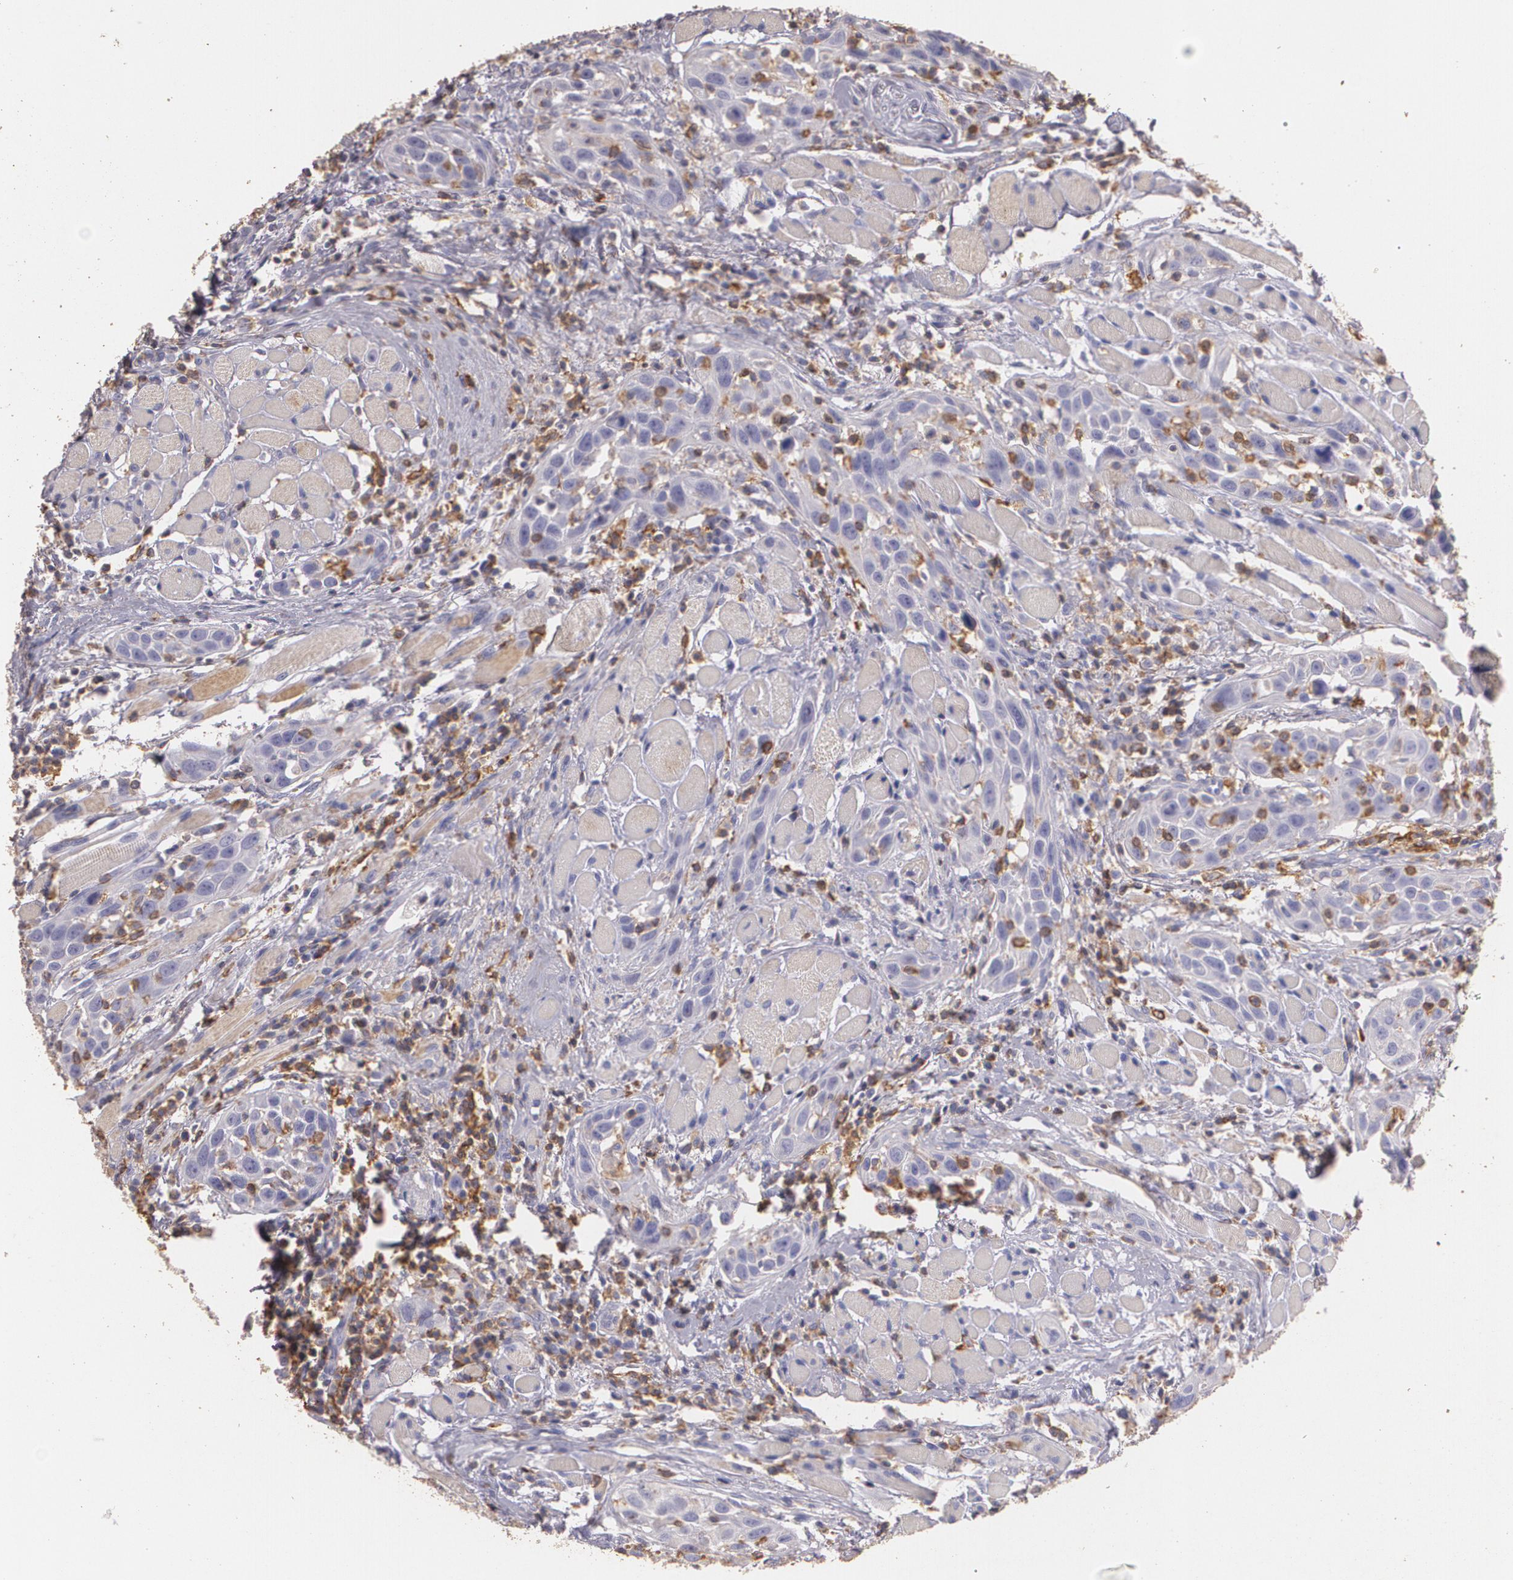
{"staining": {"intensity": "weak", "quantity": "<25%", "location": "cytoplasmic/membranous"}, "tissue": "head and neck cancer", "cell_type": "Tumor cells", "image_type": "cancer", "snomed": [{"axis": "morphology", "description": "Squamous cell carcinoma, NOS"}, {"axis": "topography", "description": "Oral tissue"}, {"axis": "topography", "description": "Head-Neck"}], "caption": "Protein analysis of squamous cell carcinoma (head and neck) reveals no significant staining in tumor cells.", "gene": "TGFBR1", "patient": {"sex": "female", "age": 50}}